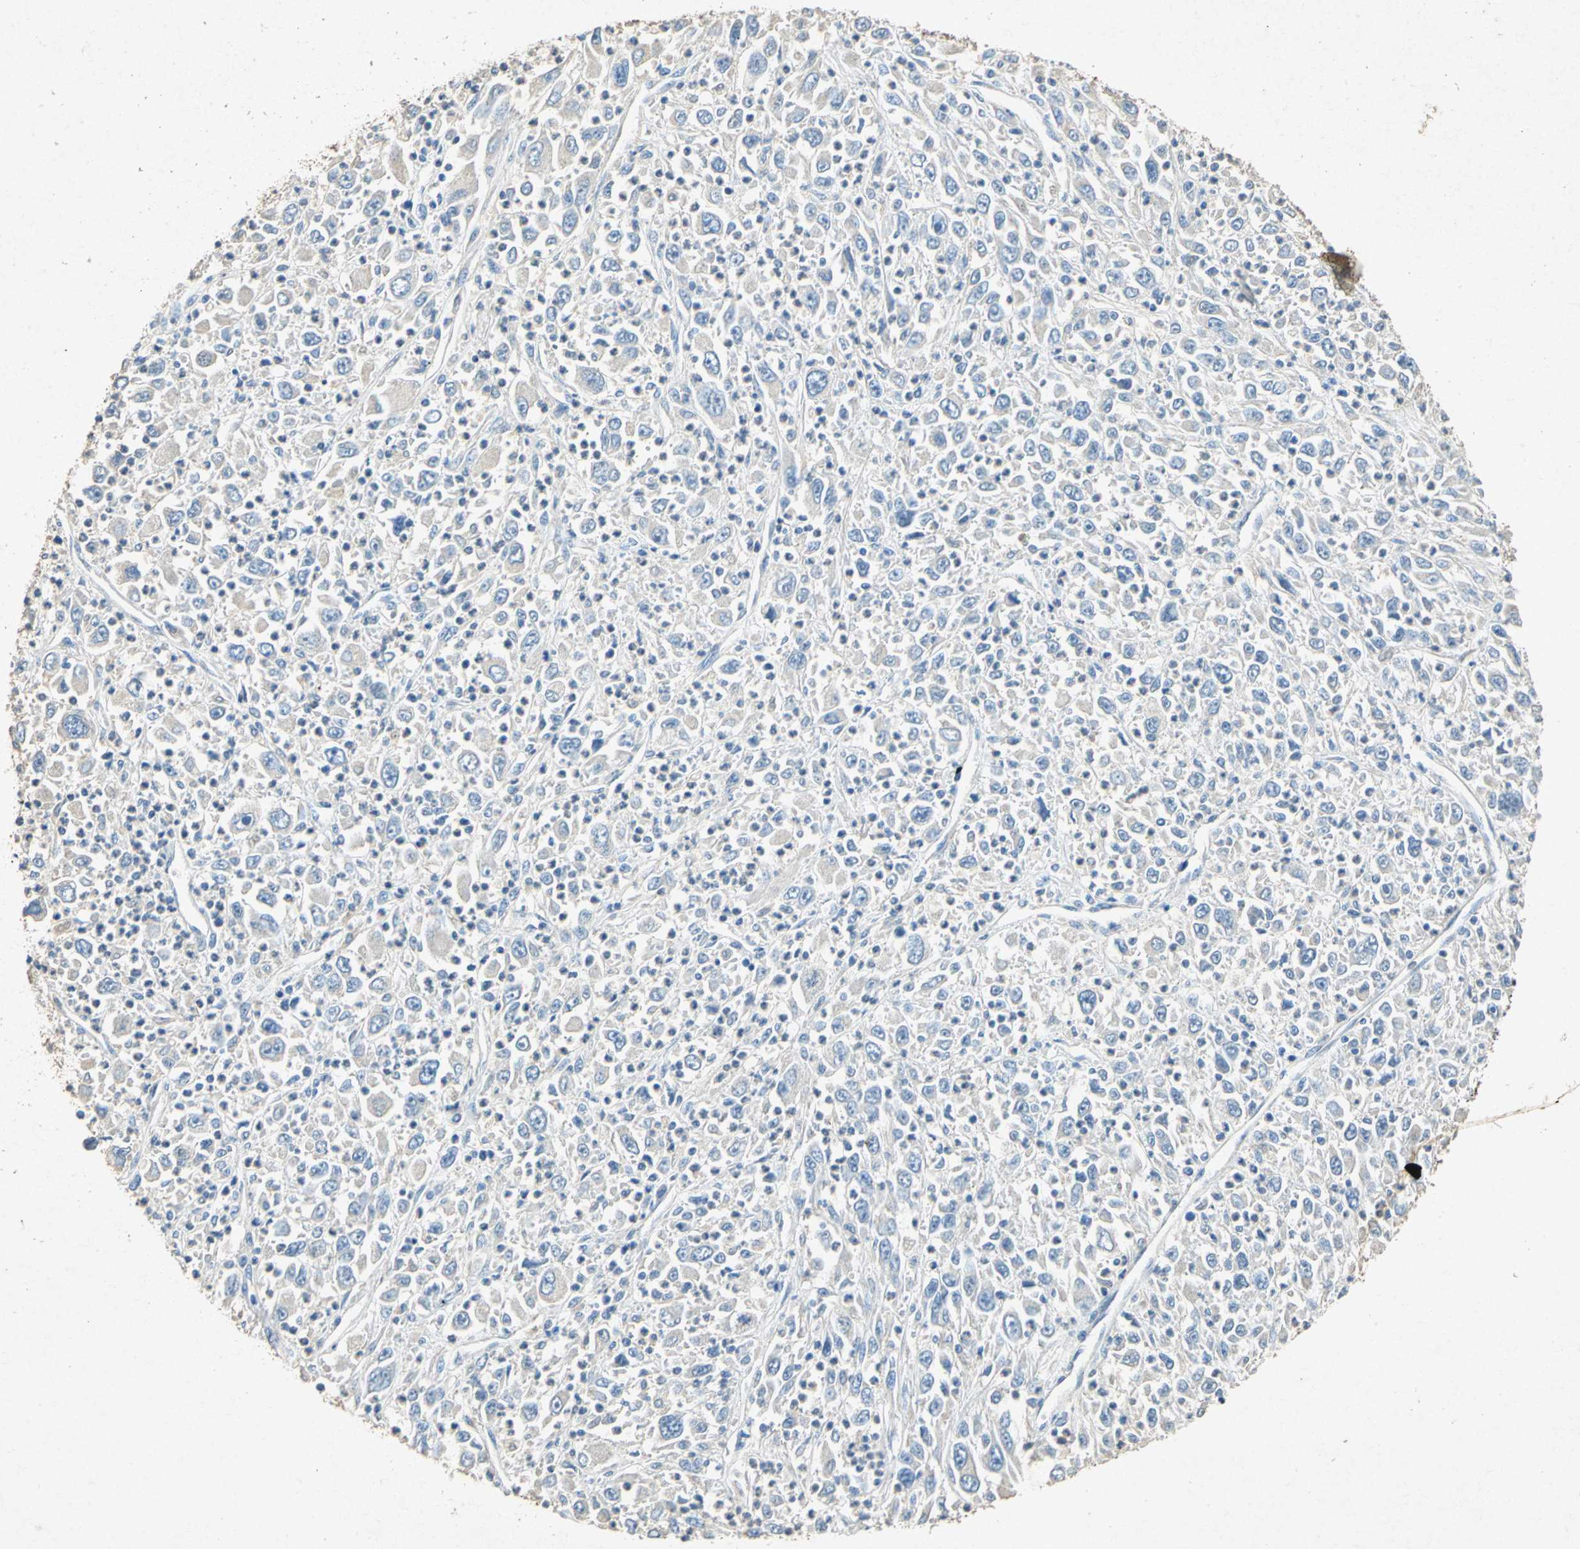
{"staining": {"intensity": "negative", "quantity": "none", "location": "none"}, "tissue": "melanoma", "cell_type": "Tumor cells", "image_type": "cancer", "snomed": [{"axis": "morphology", "description": "Malignant melanoma, Metastatic site"}, {"axis": "topography", "description": "Skin"}], "caption": "Immunohistochemistry of malignant melanoma (metastatic site) exhibits no staining in tumor cells. (Immunohistochemistry, brightfield microscopy, high magnification).", "gene": "ADAMTS5", "patient": {"sex": "female", "age": 56}}